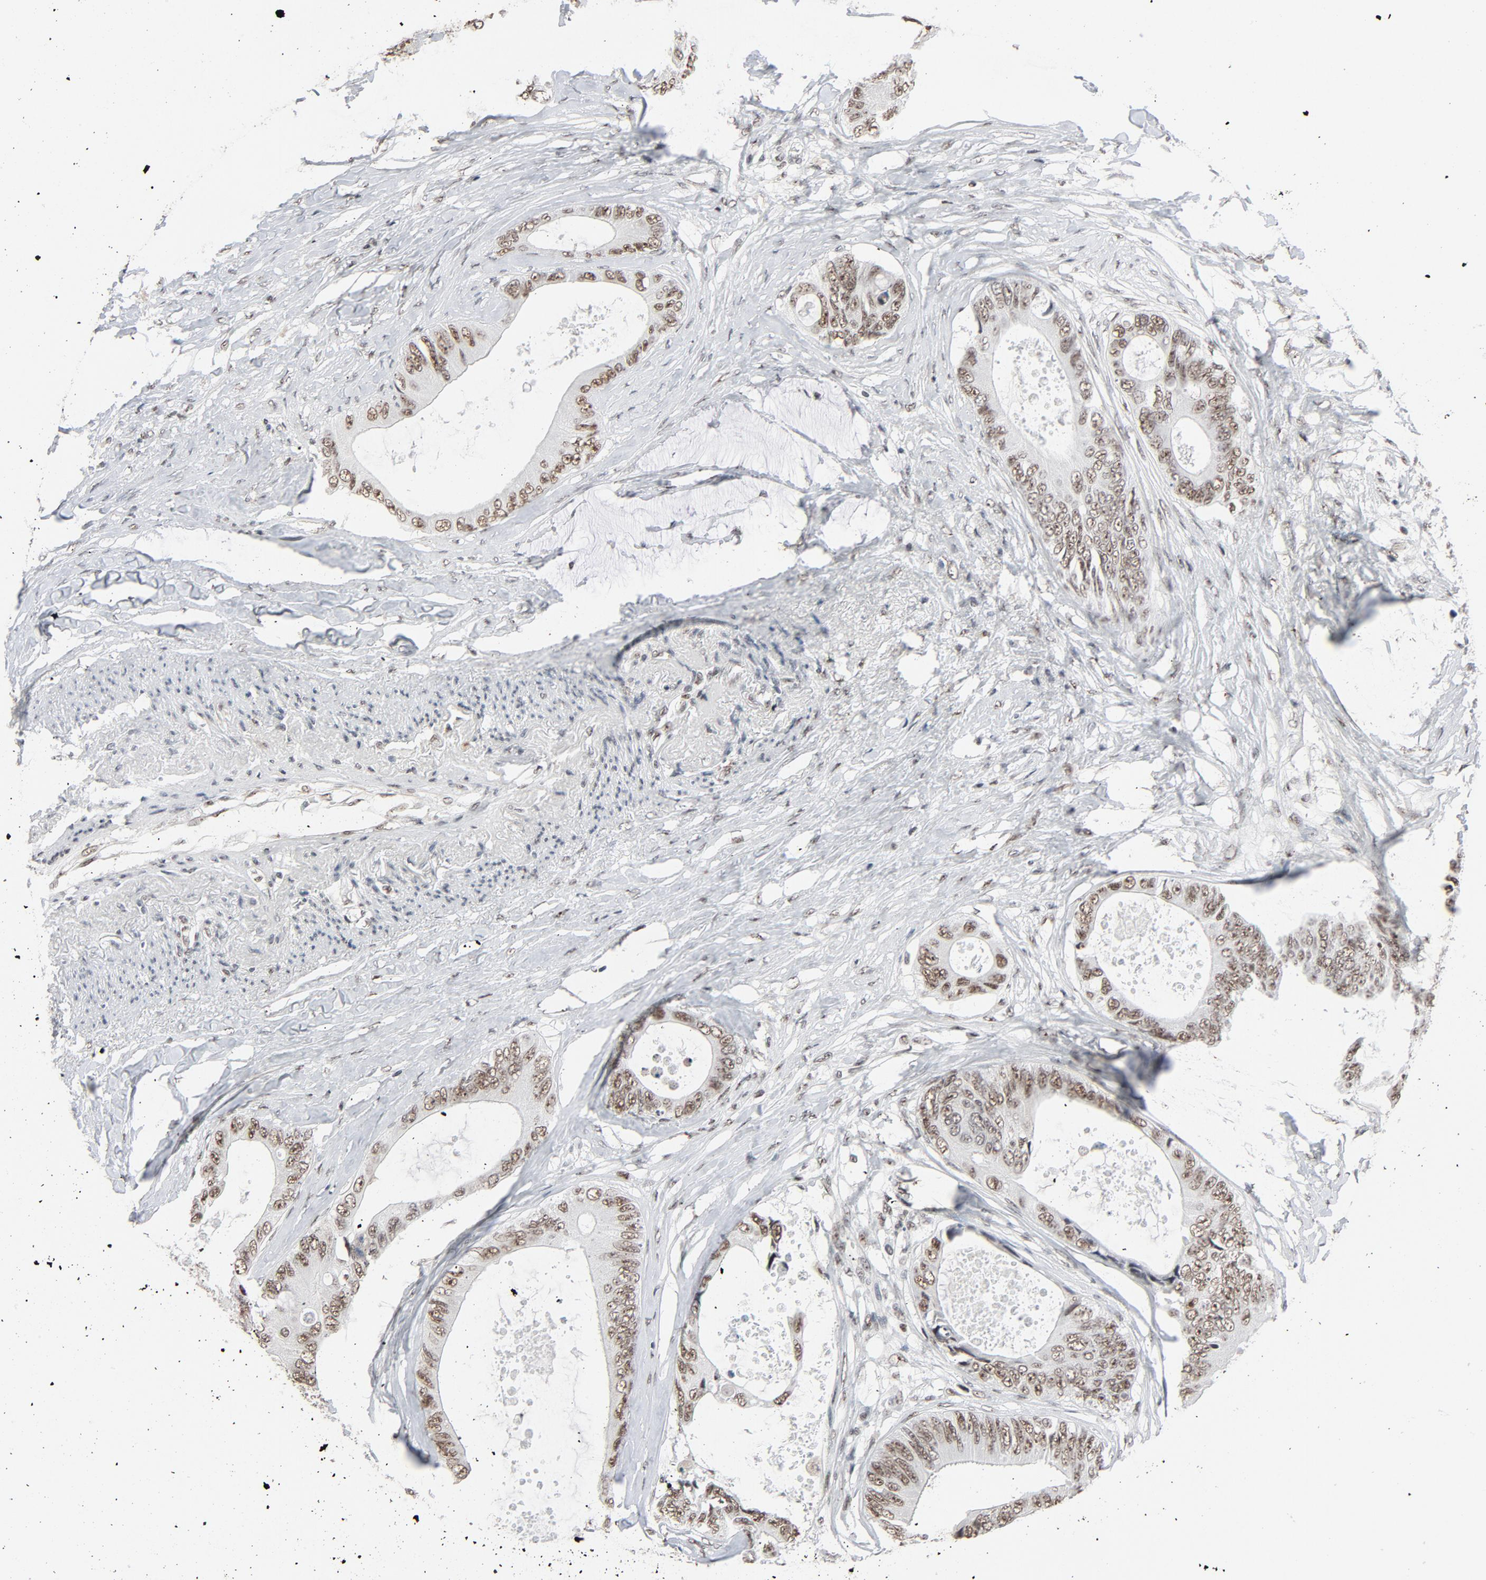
{"staining": {"intensity": "moderate", "quantity": "25%-75%", "location": "nuclear"}, "tissue": "colorectal cancer", "cell_type": "Tumor cells", "image_type": "cancer", "snomed": [{"axis": "morphology", "description": "Normal tissue, NOS"}, {"axis": "morphology", "description": "Adenocarcinoma, NOS"}, {"axis": "topography", "description": "Rectum"}, {"axis": "topography", "description": "Peripheral nerve tissue"}], "caption": "High-magnification brightfield microscopy of colorectal cancer (adenocarcinoma) stained with DAB (brown) and counterstained with hematoxylin (blue). tumor cells exhibit moderate nuclear positivity is appreciated in about25%-75% of cells. Using DAB (3,3'-diaminobenzidine) (brown) and hematoxylin (blue) stains, captured at high magnification using brightfield microscopy.", "gene": "MRE11", "patient": {"sex": "female", "age": 77}}